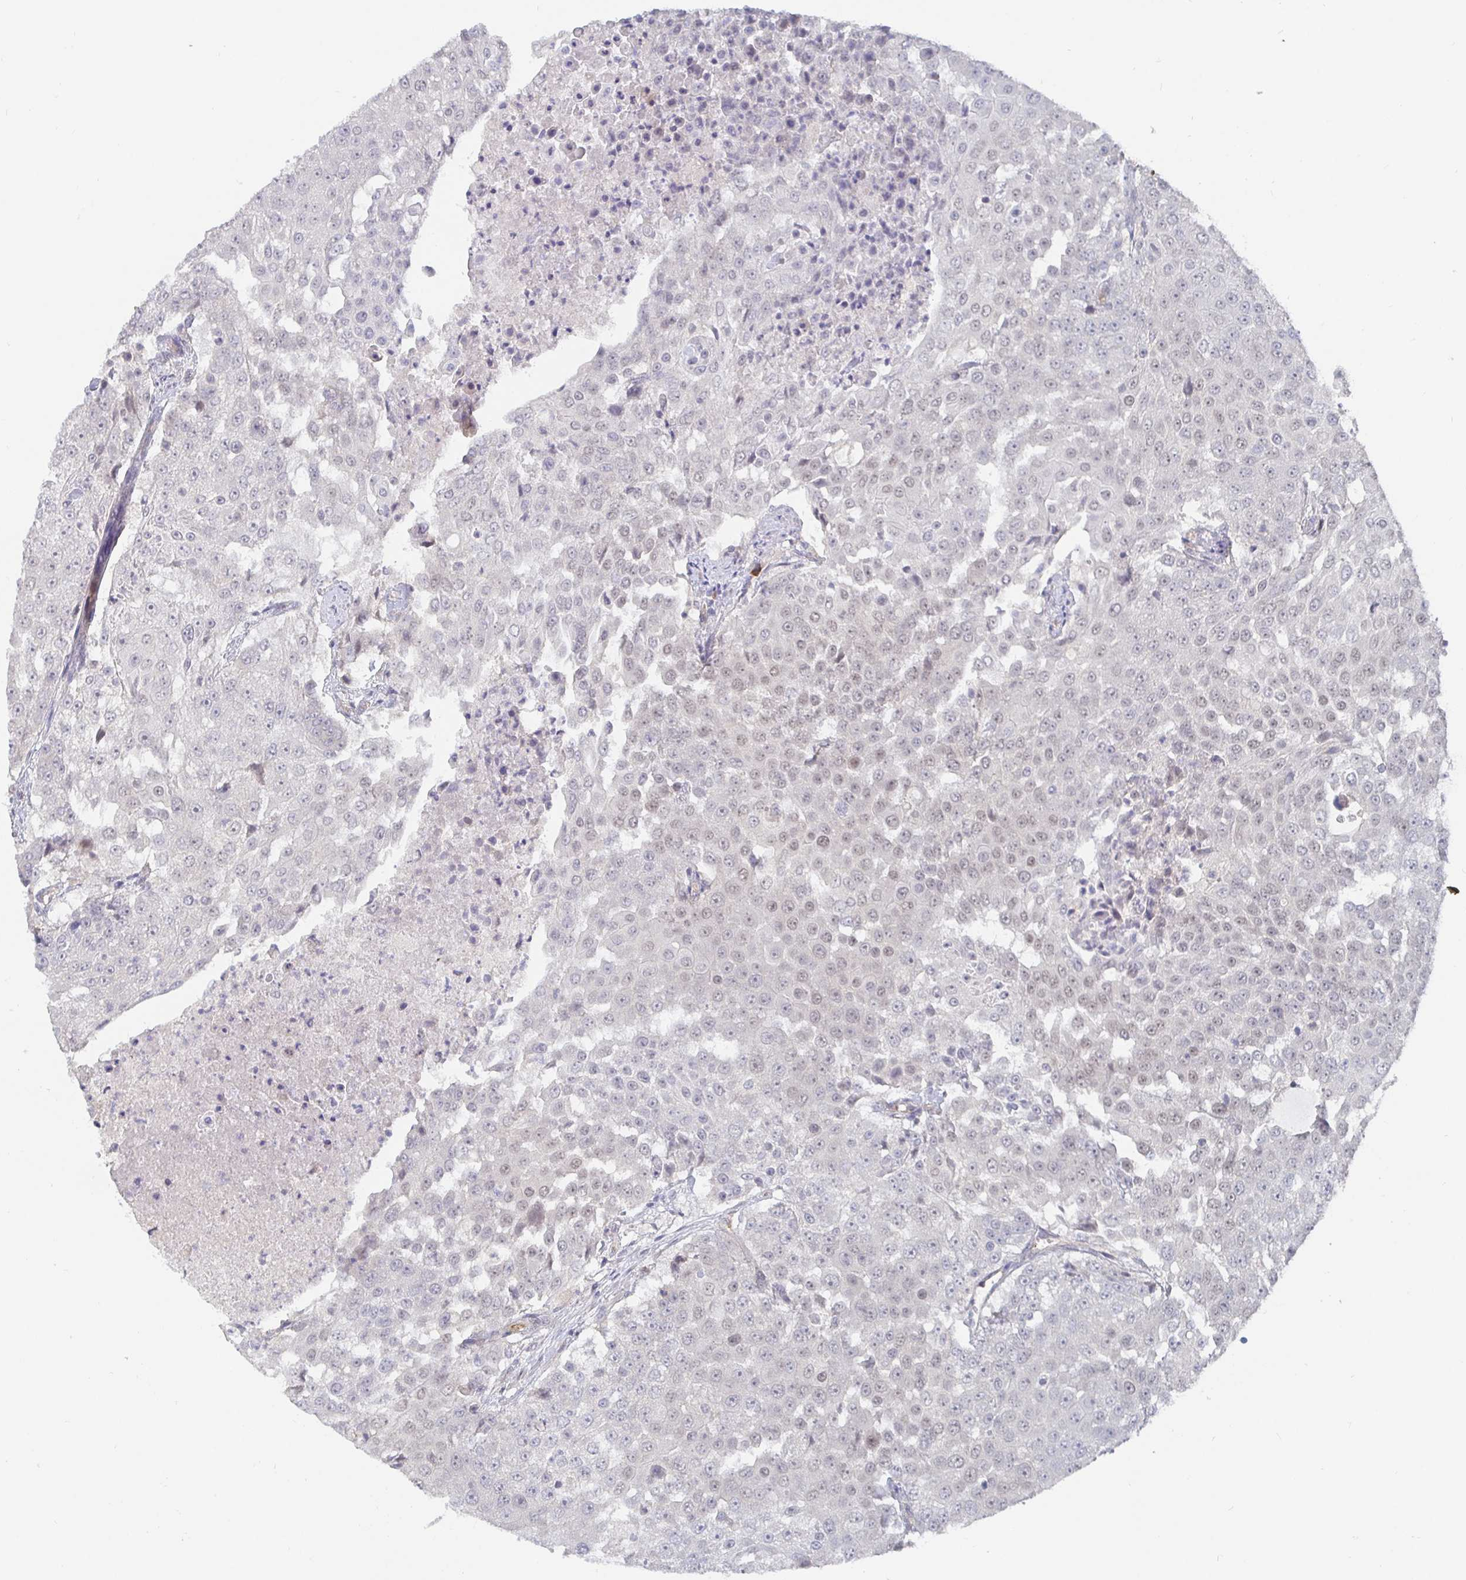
{"staining": {"intensity": "weak", "quantity": "<25%", "location": "nuclear"}, "tissue": "urothelial cancer", "cell_type": "Tumor cells", "image_type": "cancer", "snomed": [{"axis": "morphology", "description": "Urothelial carcinoma, High grade"}, {"axis": "topography", "description": "Urinary bladder"}], "caption": "Tumor cells are negative for brown protein staining in urothelial carcinoma (high-grade).", "gene": "MEIS1", "patient": {"sex": "female", "age": 63}}